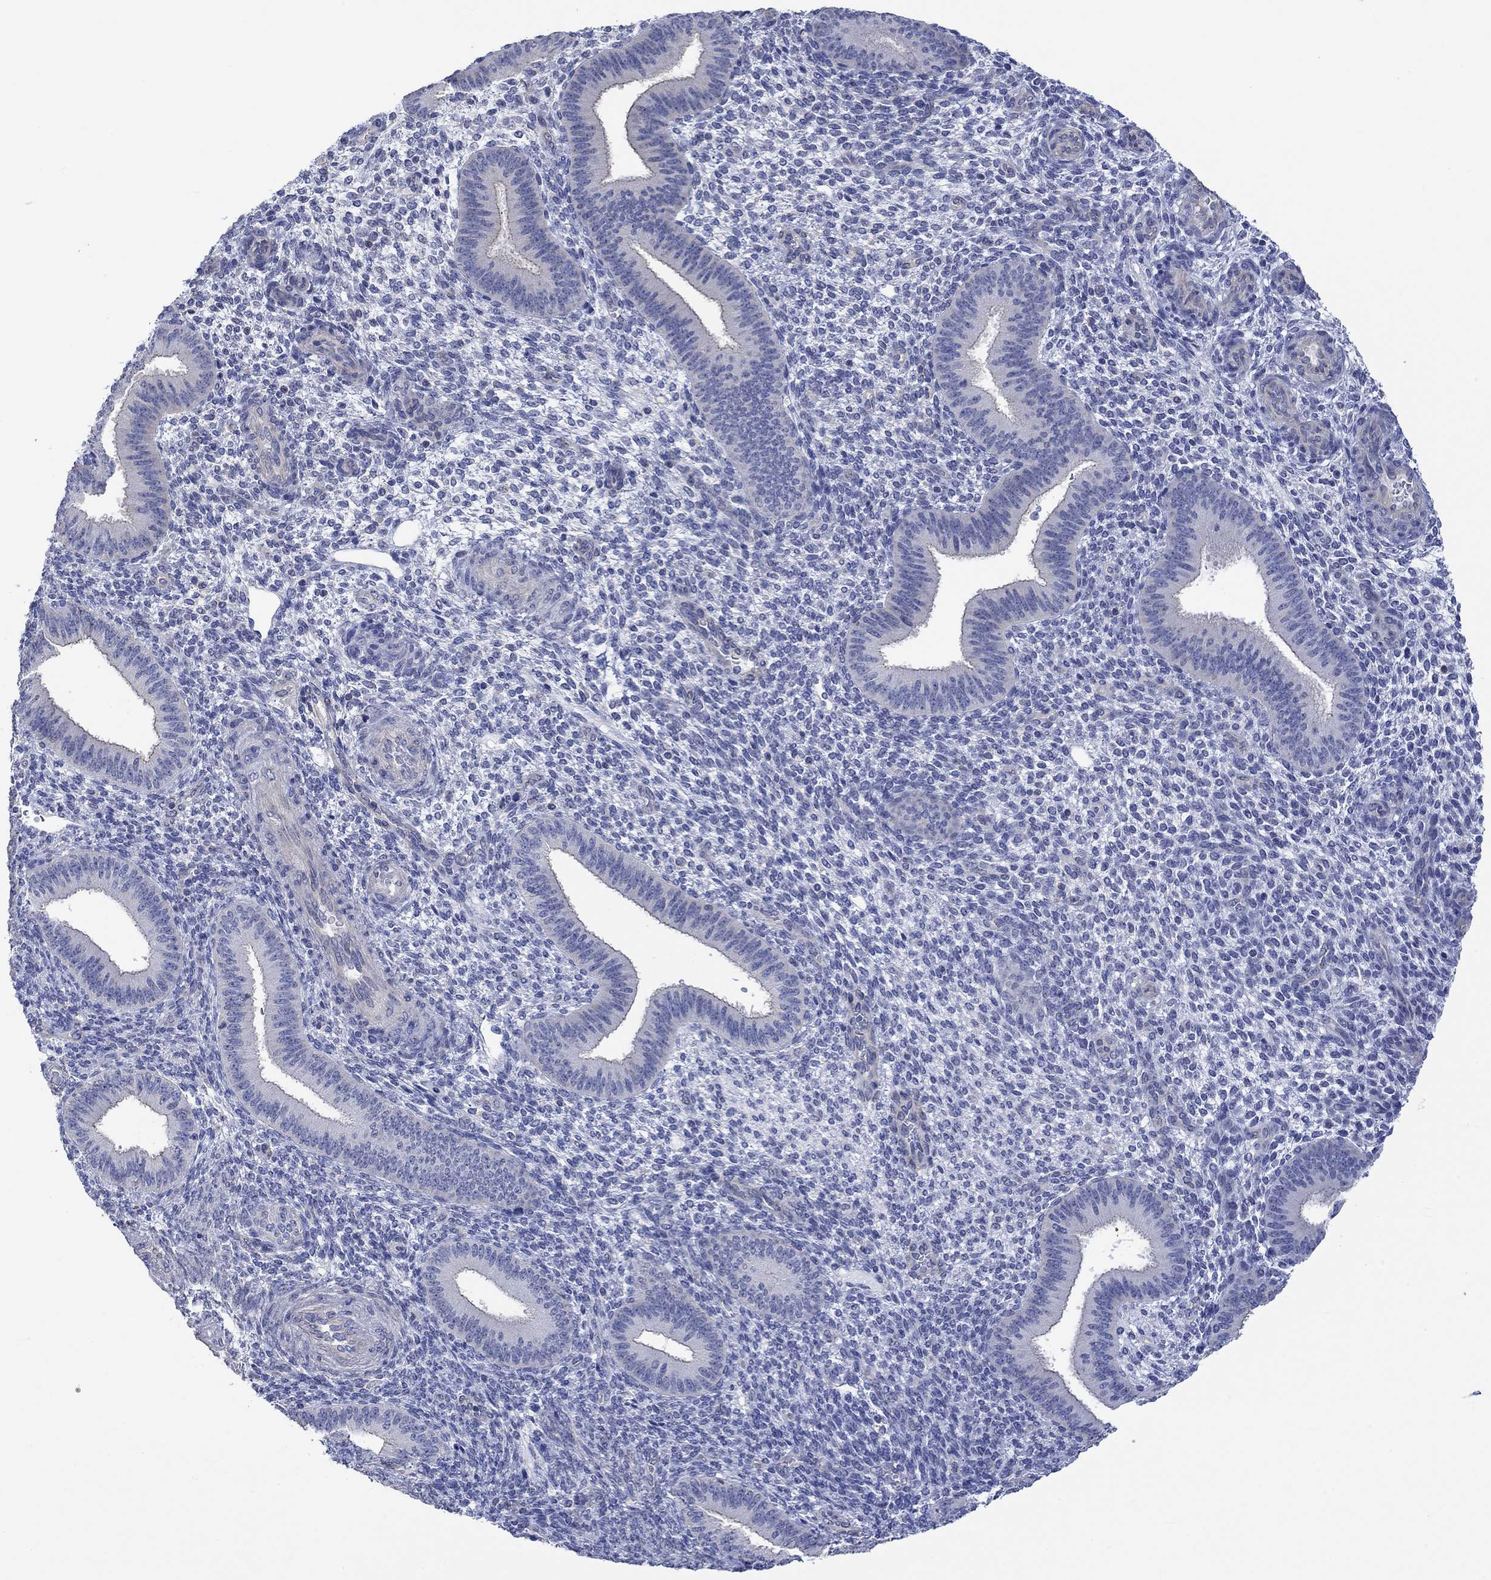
{"staining": {"intensity": "negative", "quantity": "none", "location": "none"}, "tissue": "endometrium", "cell_type": "Cells in endometrial stroma", "image_type": "normal", "snomed": [{"axis": "morphology", "description": "Normal tissue, NOS"}, {"axis": "topography", "description": "Endometrium"}], "caption": "An immunohistochemistry (IHC) micrograph of benign endometrium is shown. There is no staining in cells in endometrial stroma of endometrium.", "gene": "AGRP", "patient": {"sex": "female", "age": 39}}